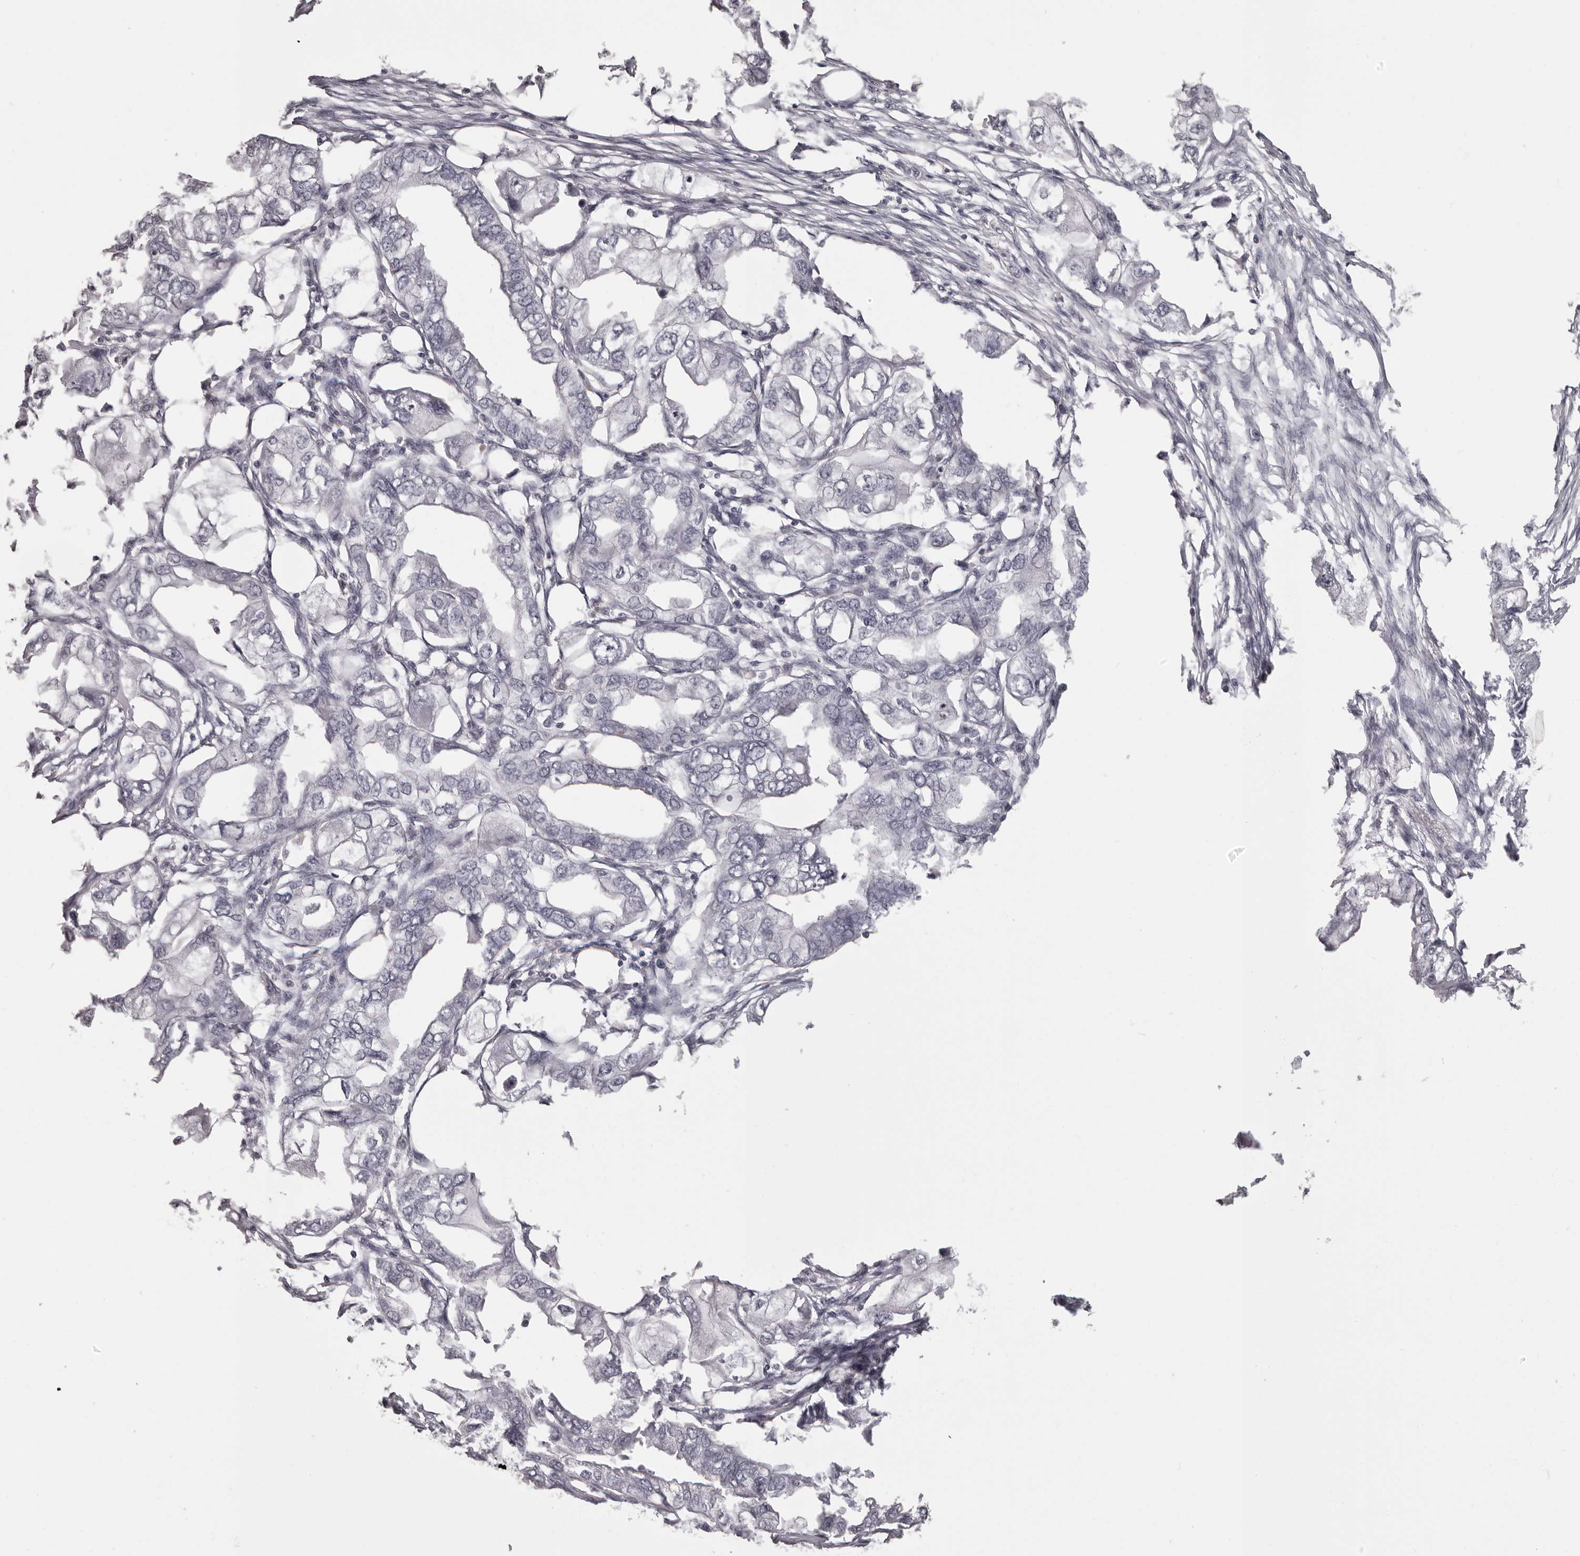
{"staining": {"intensity": "negative", "quantity": "none", "location": "none"}, "tissue": "endometrial cancer", "cell_type": "Tumor cells", "image_type": "cancer", "snomed": [{"axis": "morphology", "description": "Adenocarcinoma, NOS"}, {"axis": "morphology", "description": "Adenocarcinoma, metastatic, NOS"}, {"axis": "topography", "description": "Adipose tissue"}, {"axis": "topography", "description": "Endometrium"}], "caption": "This micrograph is of adenocarcinoma (endometrial) stained with immunohistochemistry (IHC) to label a protein in brown with the nuclei are counter-stained blue. There is no expression in tumor cells.", "gene": "C8orf74", "patient": {"sex": "female", "age": 67}}